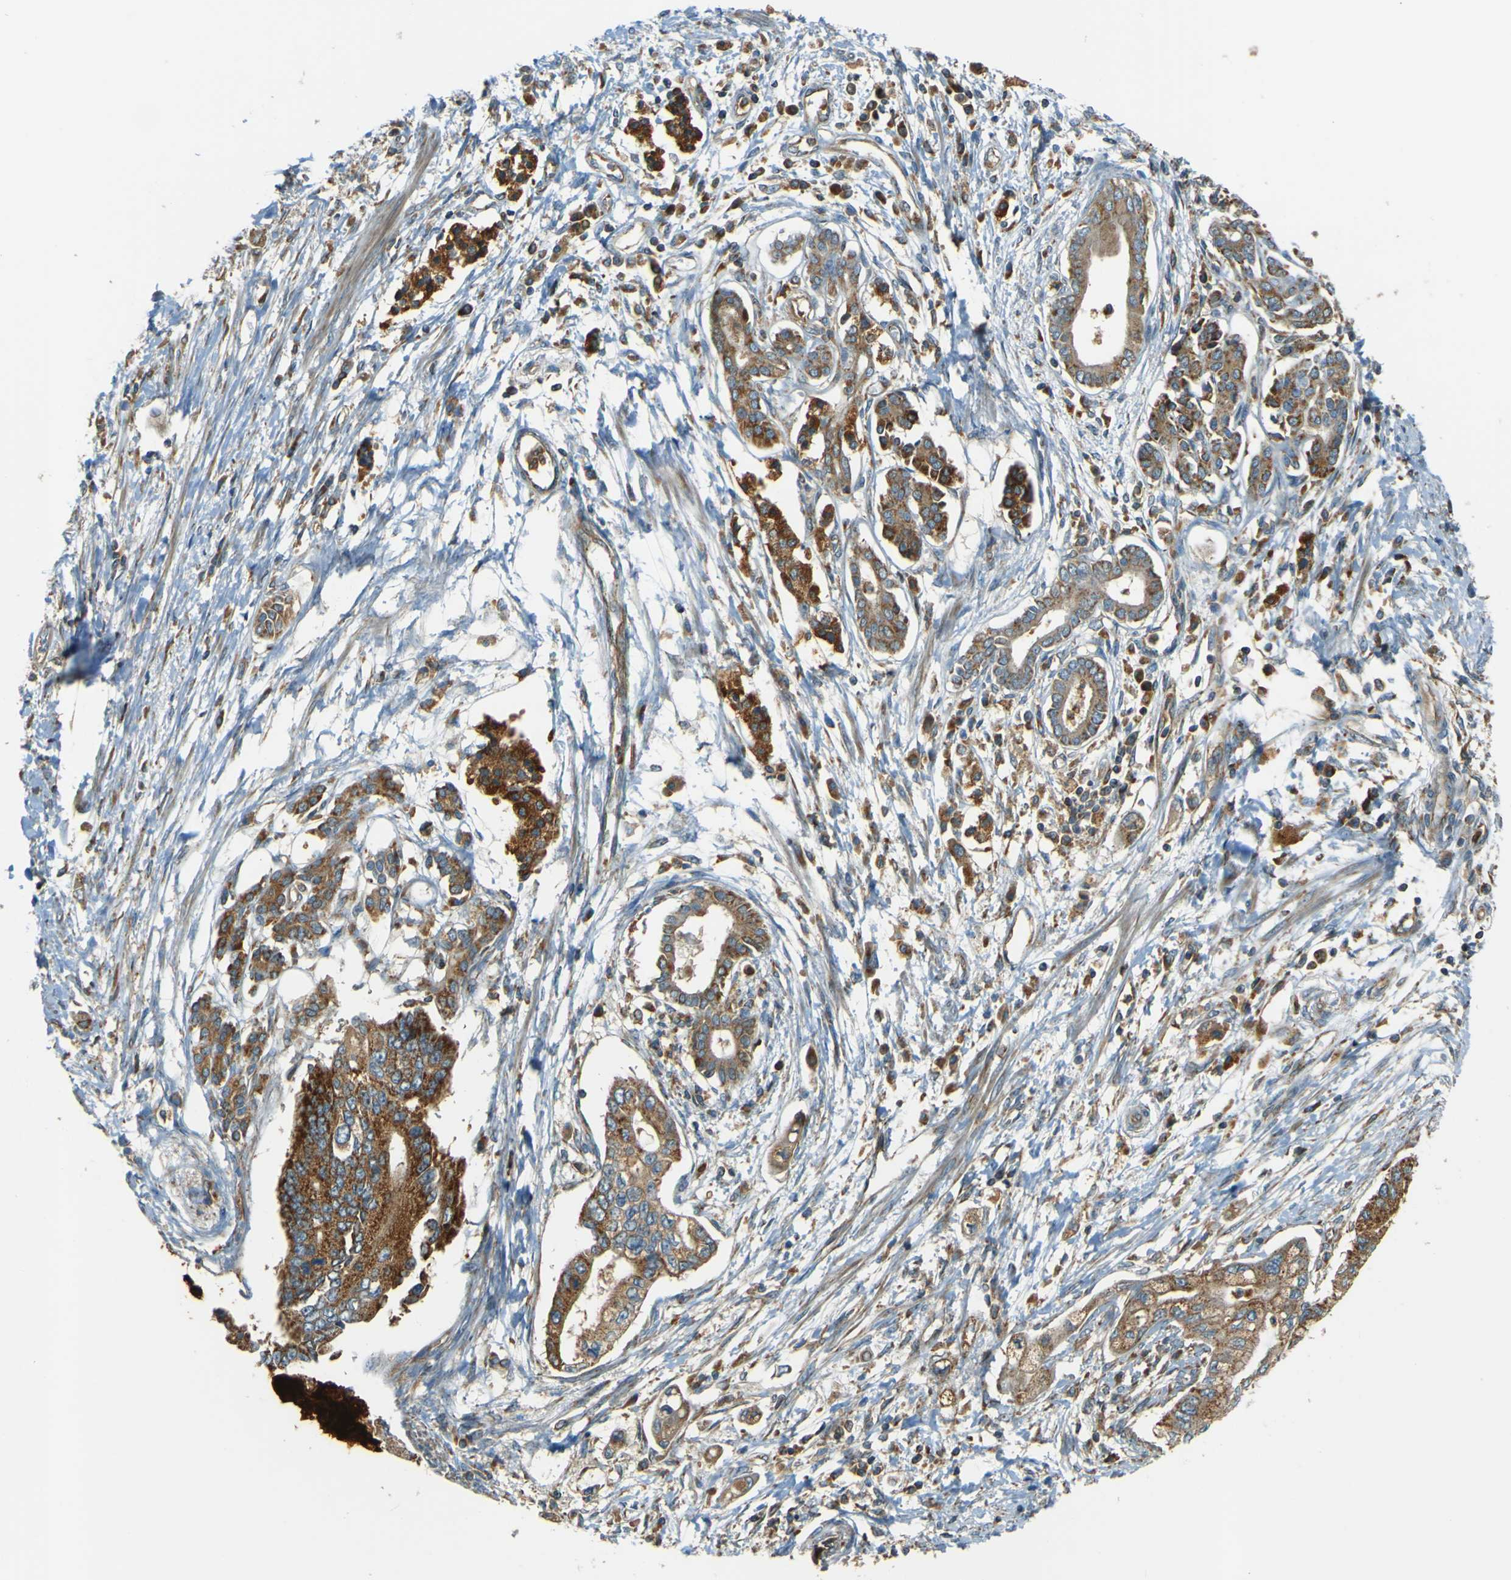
{"staining": {"intensity": "strong", "quantity": ">75%", "location": "cytoplasmic/membranous"}, "tissue": "pancreatic cancer", "cell_type": "Tumor cells", "image_type": "cancer", "snomed": [{"axis": "morphology", "description": "Adenocarcinoma, NOS"}, {"axis": "topography", "description": "Pancreas"}], "caption": "The immunohistochemical stain highlights strong cytoplasmic/membranous positivity in tumor cells of pancreatic cancer tissue.", "gene": "DNAJC5", "patient": {"sex": "male", "age": 56}}